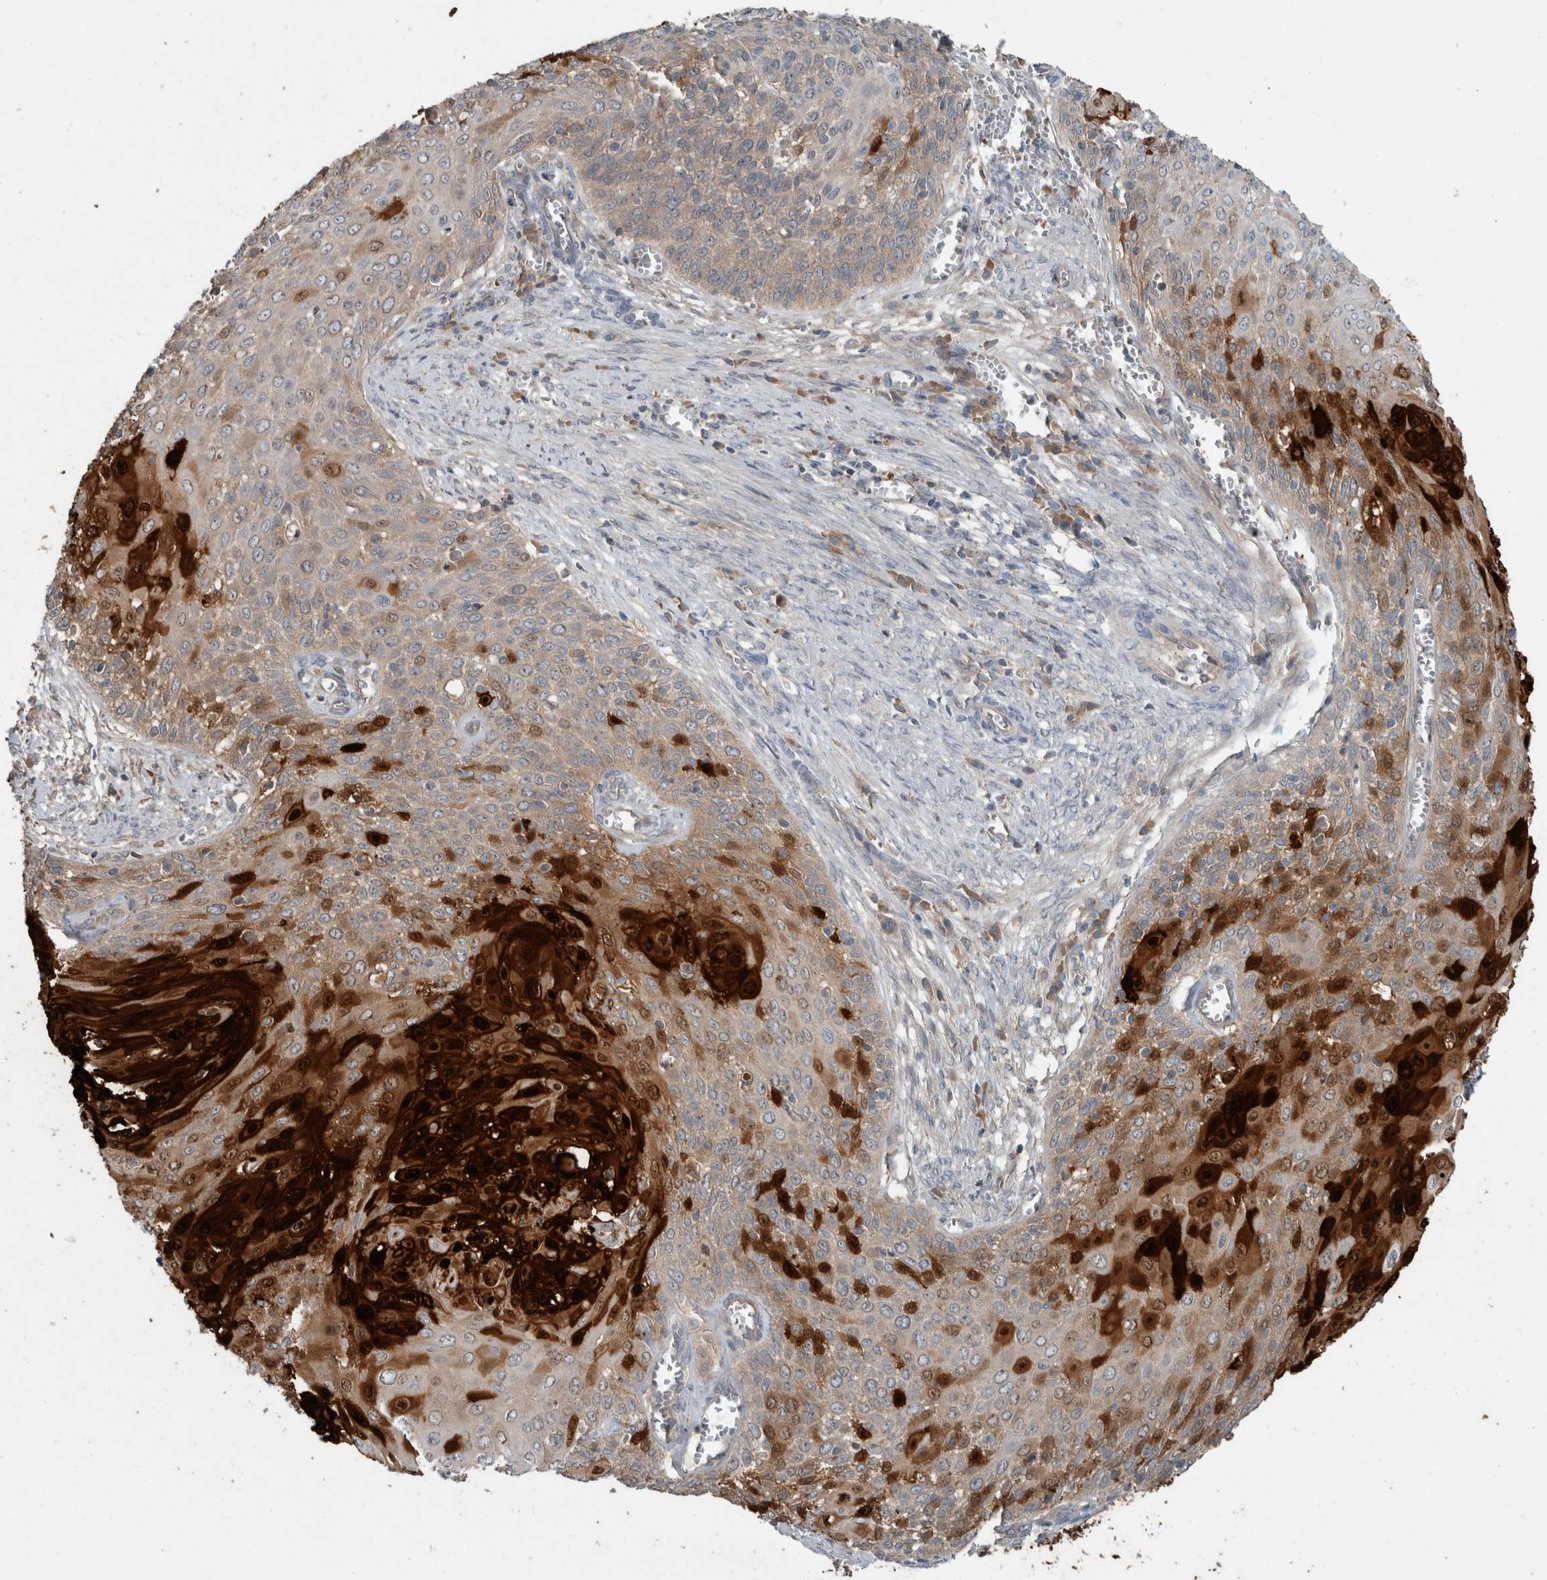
{"staining": {"intensity": "strong", "quantity": "25%-75%", "location": "cytoplasmic/membranous,nuclear"}, "tissue": "cervical cancer", "cell_type": "Tumor cells", "image_type": "cancer", "snomed": [{"axis": "morphology", "description": "Squamous cell carcinoma, NOS"}, {"axis": "topography", "description": "Cervix"}], "caption": "Cervical cancer (squamous cell carcinoma) was stained to show a protein in brown. There is high levels of strong cytoplasmic/membranous and nuclear staining in approximately 25%-75% of tumor cells.", "gene": "KNTC1", "patient": {"sex": "female", "age": 39}}